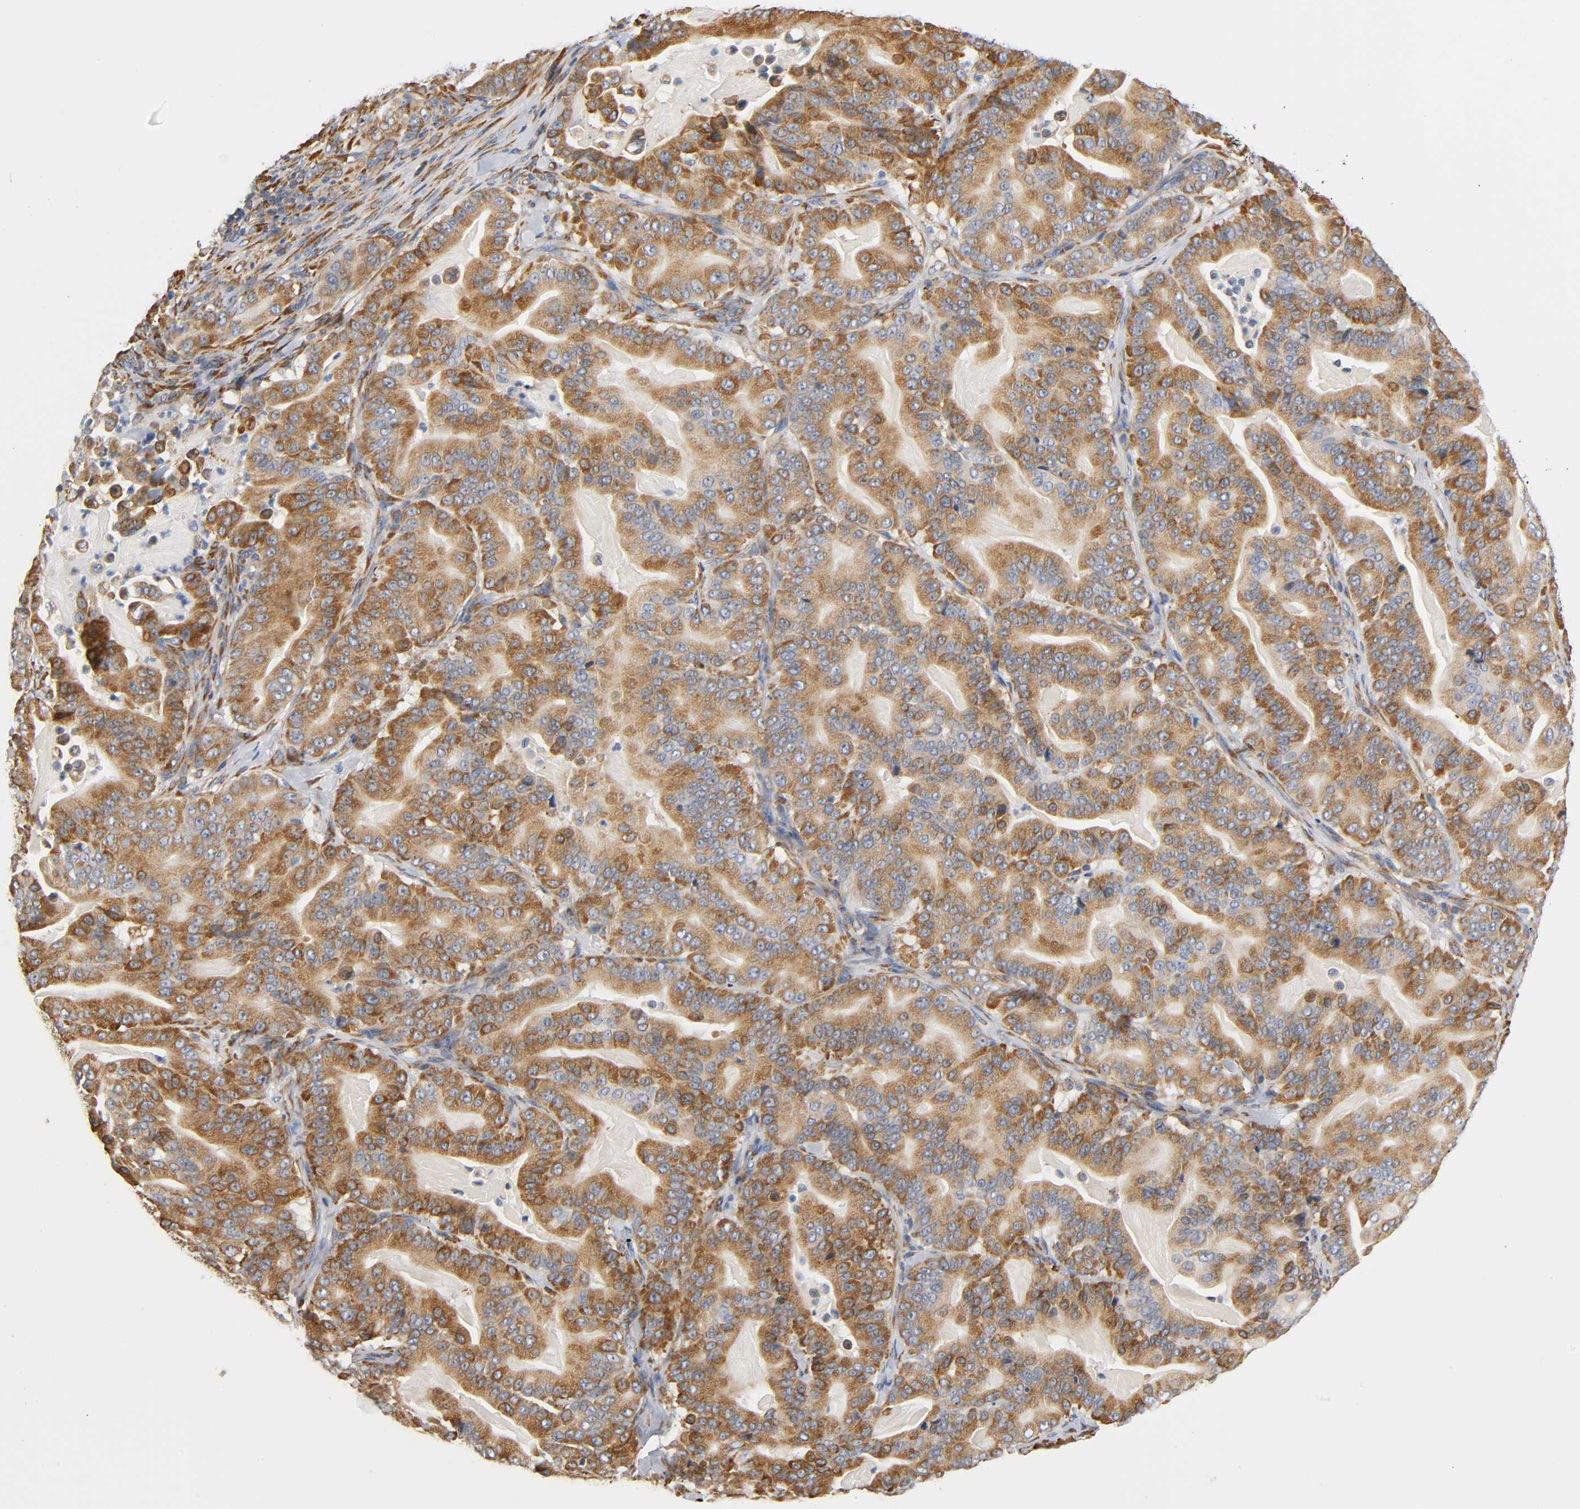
{"staining": {"intensity": "moderate", "quantity": ">75%", "location": "cytoplasmic/membranous"}, "tissue": "pancreatic cancer", "cell_type": "Tumor cells", "image_type": "cancer", "snomed": [{"axis": "morphology", "description": "Adenocarcinoma, NOS"}, {"axis": "topography", "description": "Pancreas"}], "caption": "Protein expression analysis of human pancreatic adenocarcinoma reveals moderate cytoplasmic/membranous positivity in approximately >75% of tumor cells.", "gene": "UCKL1", "patient": {"sex": "male", "age": 63}}